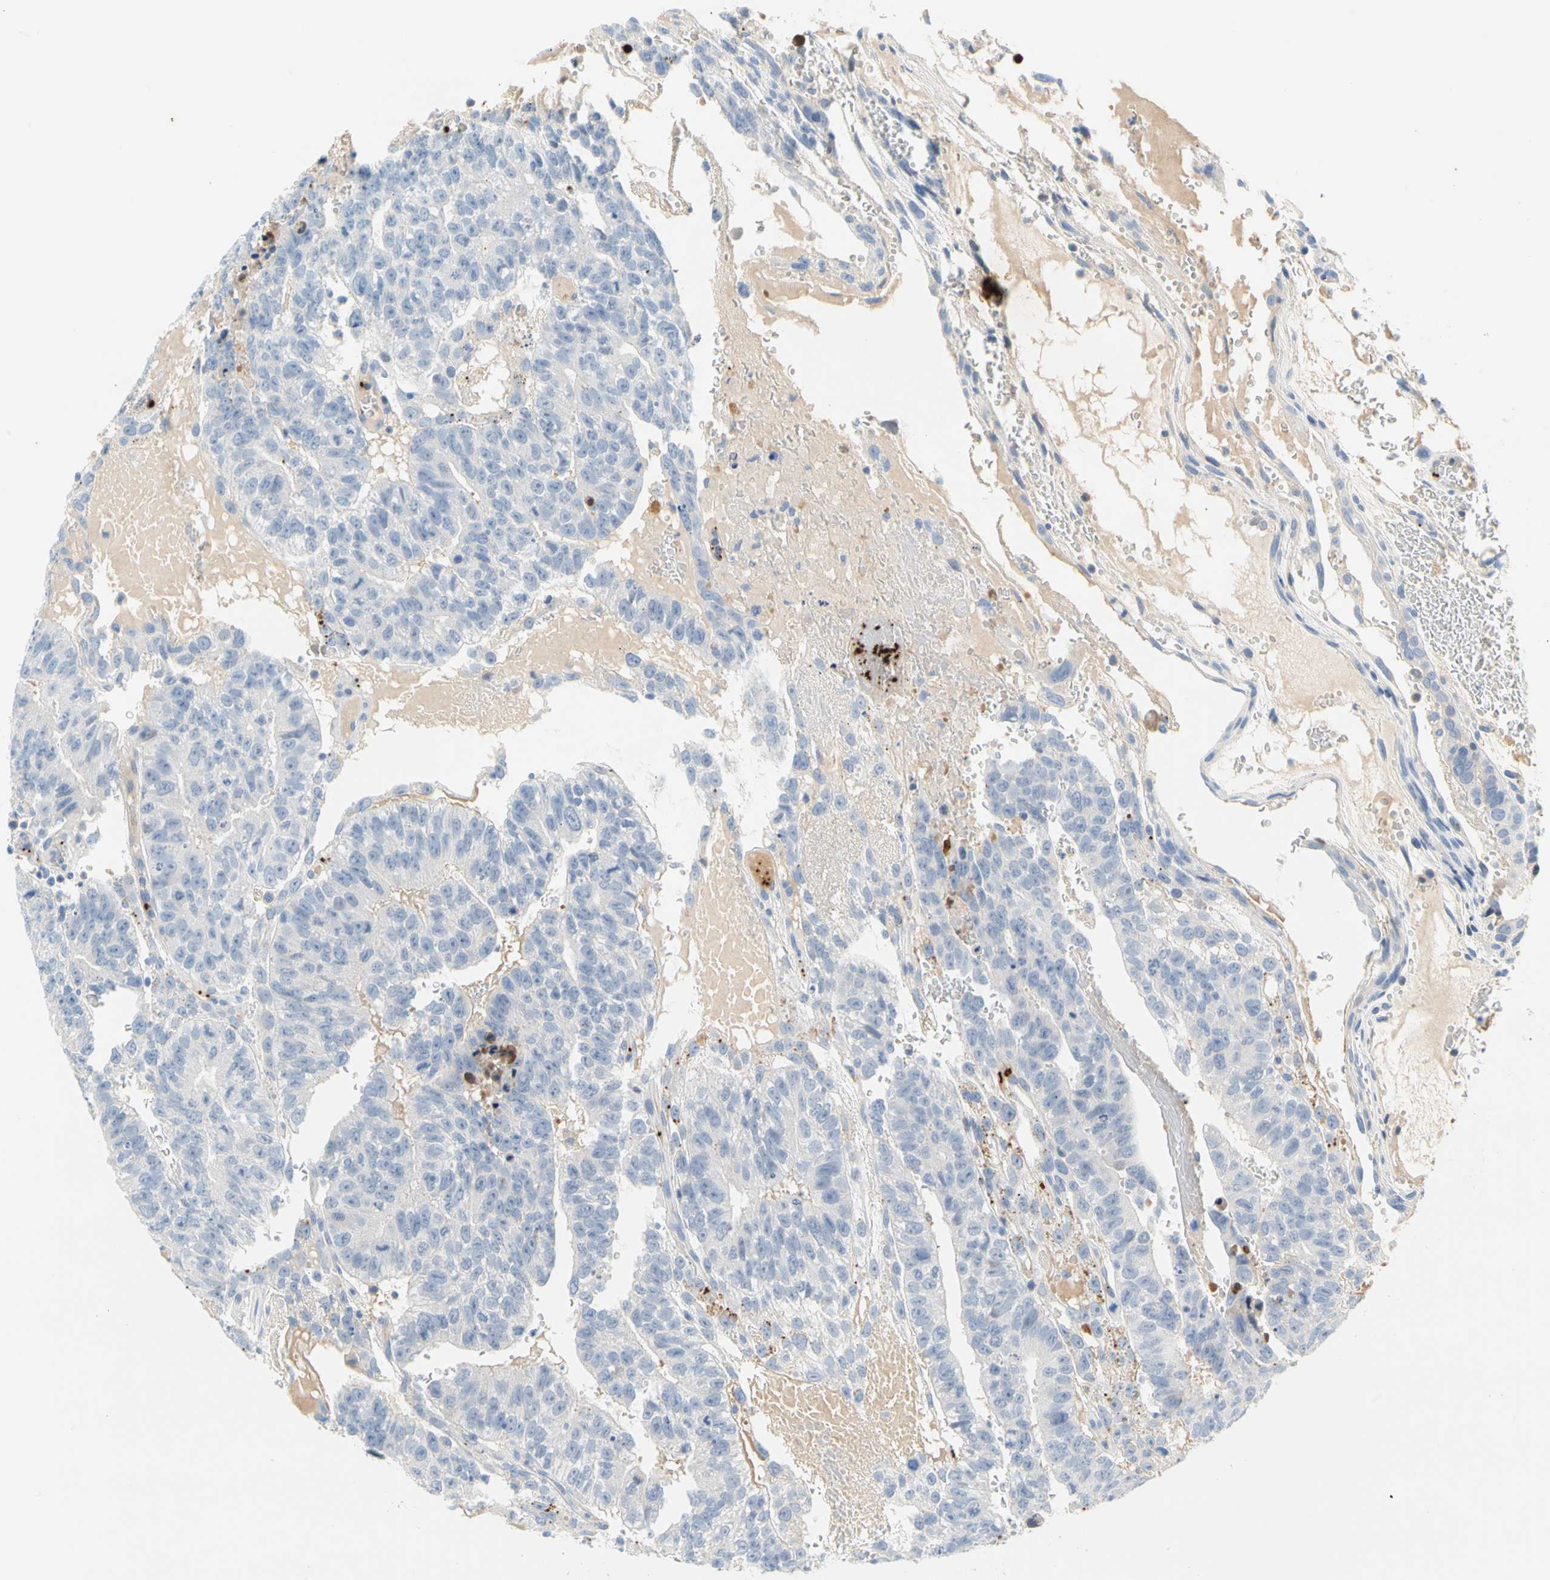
{"staining": {"intensity": "negative", "quantity": "none", "location": "none"}, "tissue": "testis cancer", "cell_type": "Tumor cells", "image_type": "cancer", "snomed": [{"axis": "morphology", "description": "Seminoma, NOS"}, {"axis": "morphology", "description": "Carcinoma, Embryonal, NOS"}, {"axis": "topography", "description": "Testis"}], "caption": "Immunohistochemical staining of human testis embryonal carcinoma reveals no significant positivity in tumor cells.", "gene": "PPBP", "patient": {"sex": "male", "age": 52}}